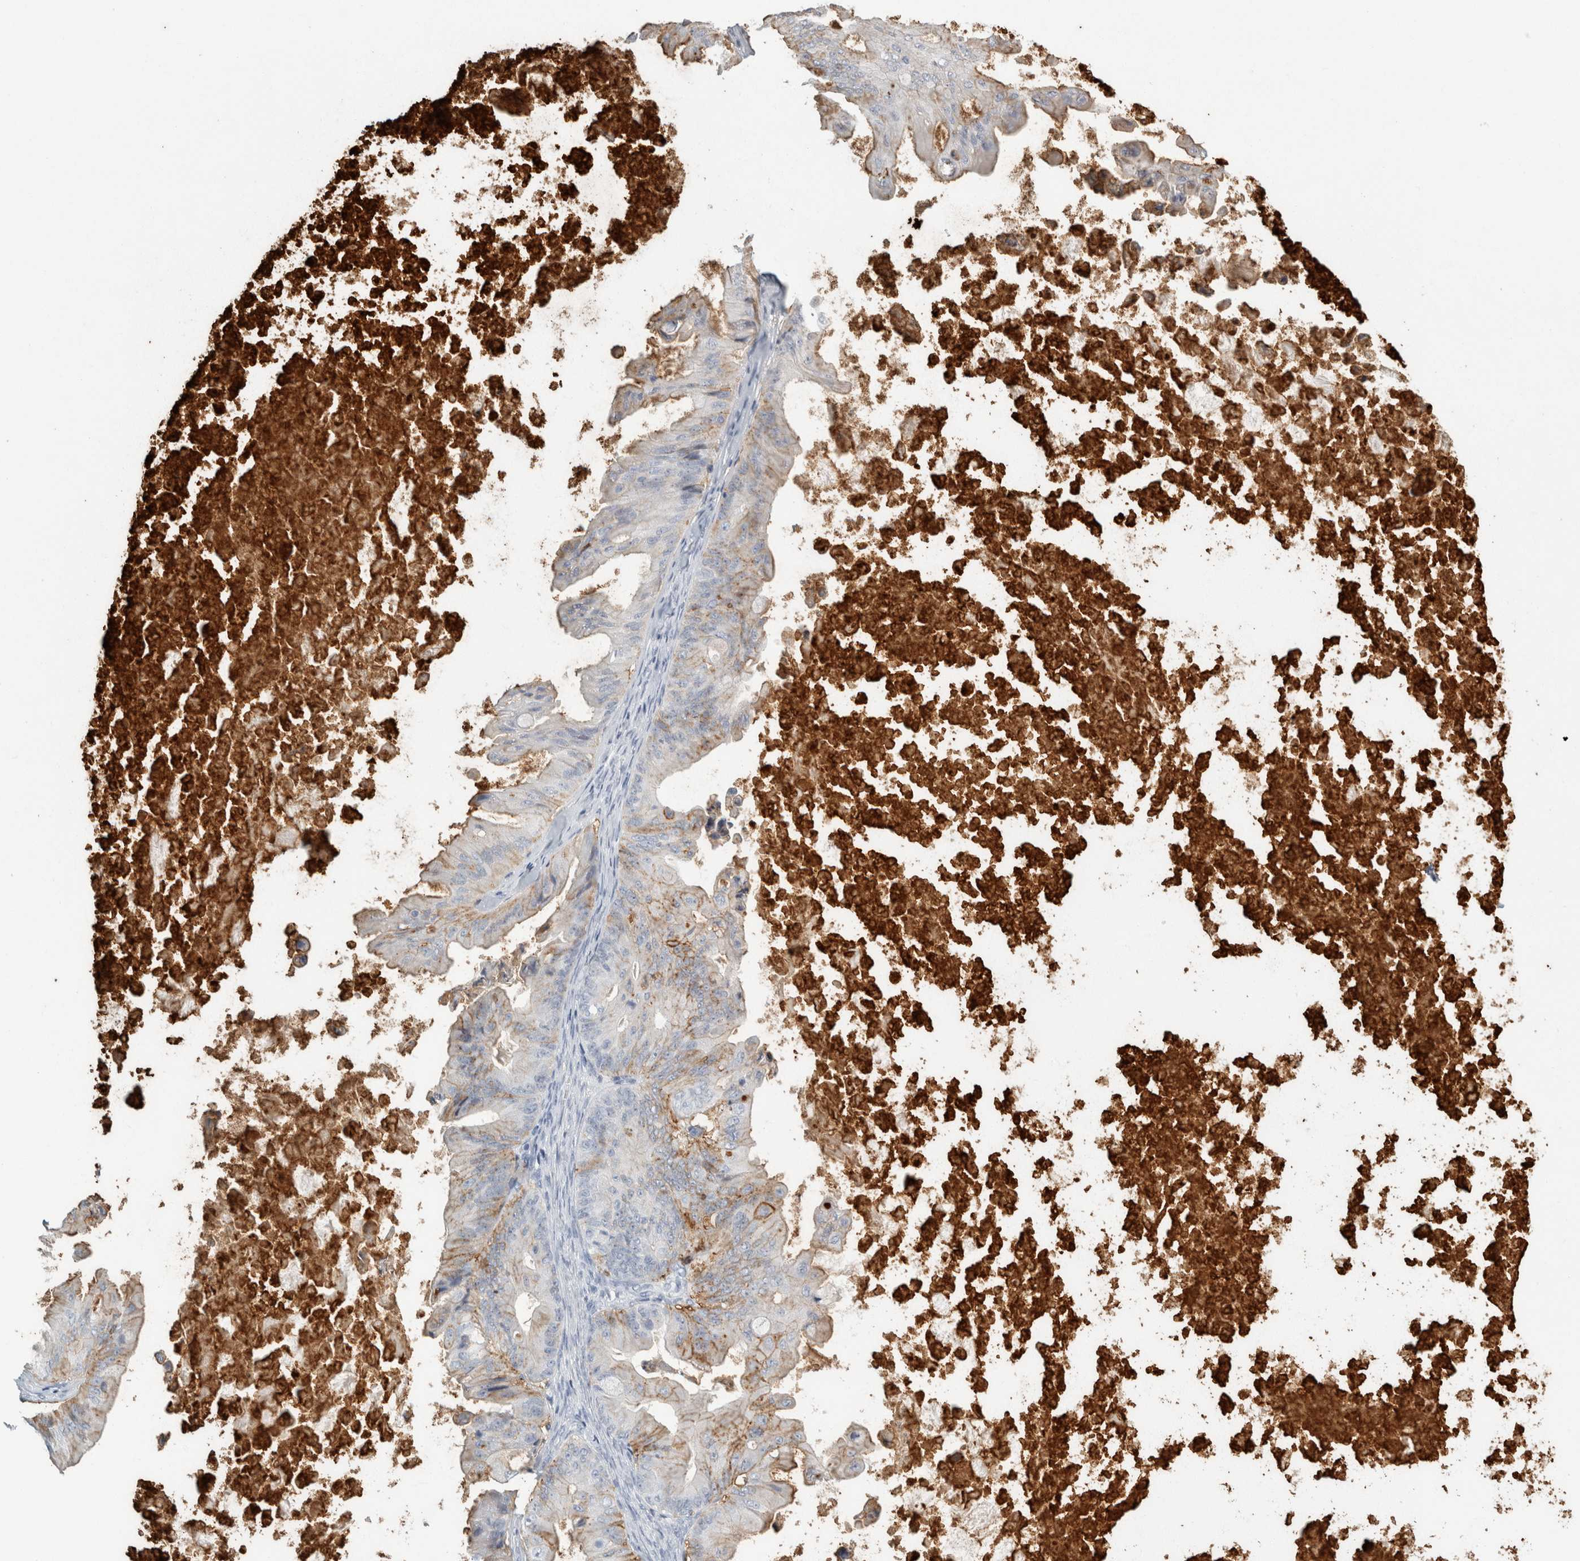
{"staining": {"intensity": "weak", "quantity": "<25%", "location": "cytoplasmic/membranous"}, "tissue": "ovarian cancer", "cell_type": "Tumor cells", "image_type": "cancer", "snomed": [{"axis": "morphology", "description": "Cystadenocarcinoma, mucinous, NOS"}, {"axis": "topography", "description": "Ovary"}], "caption": "Human ovarian cancer (mucinous cystadenocarcinoma) stained for a protein using immunohistochemistry shows no expression in tumor cells.", "gene": "TSPAN8", "patient": {"sex": "female", "age": 37}}